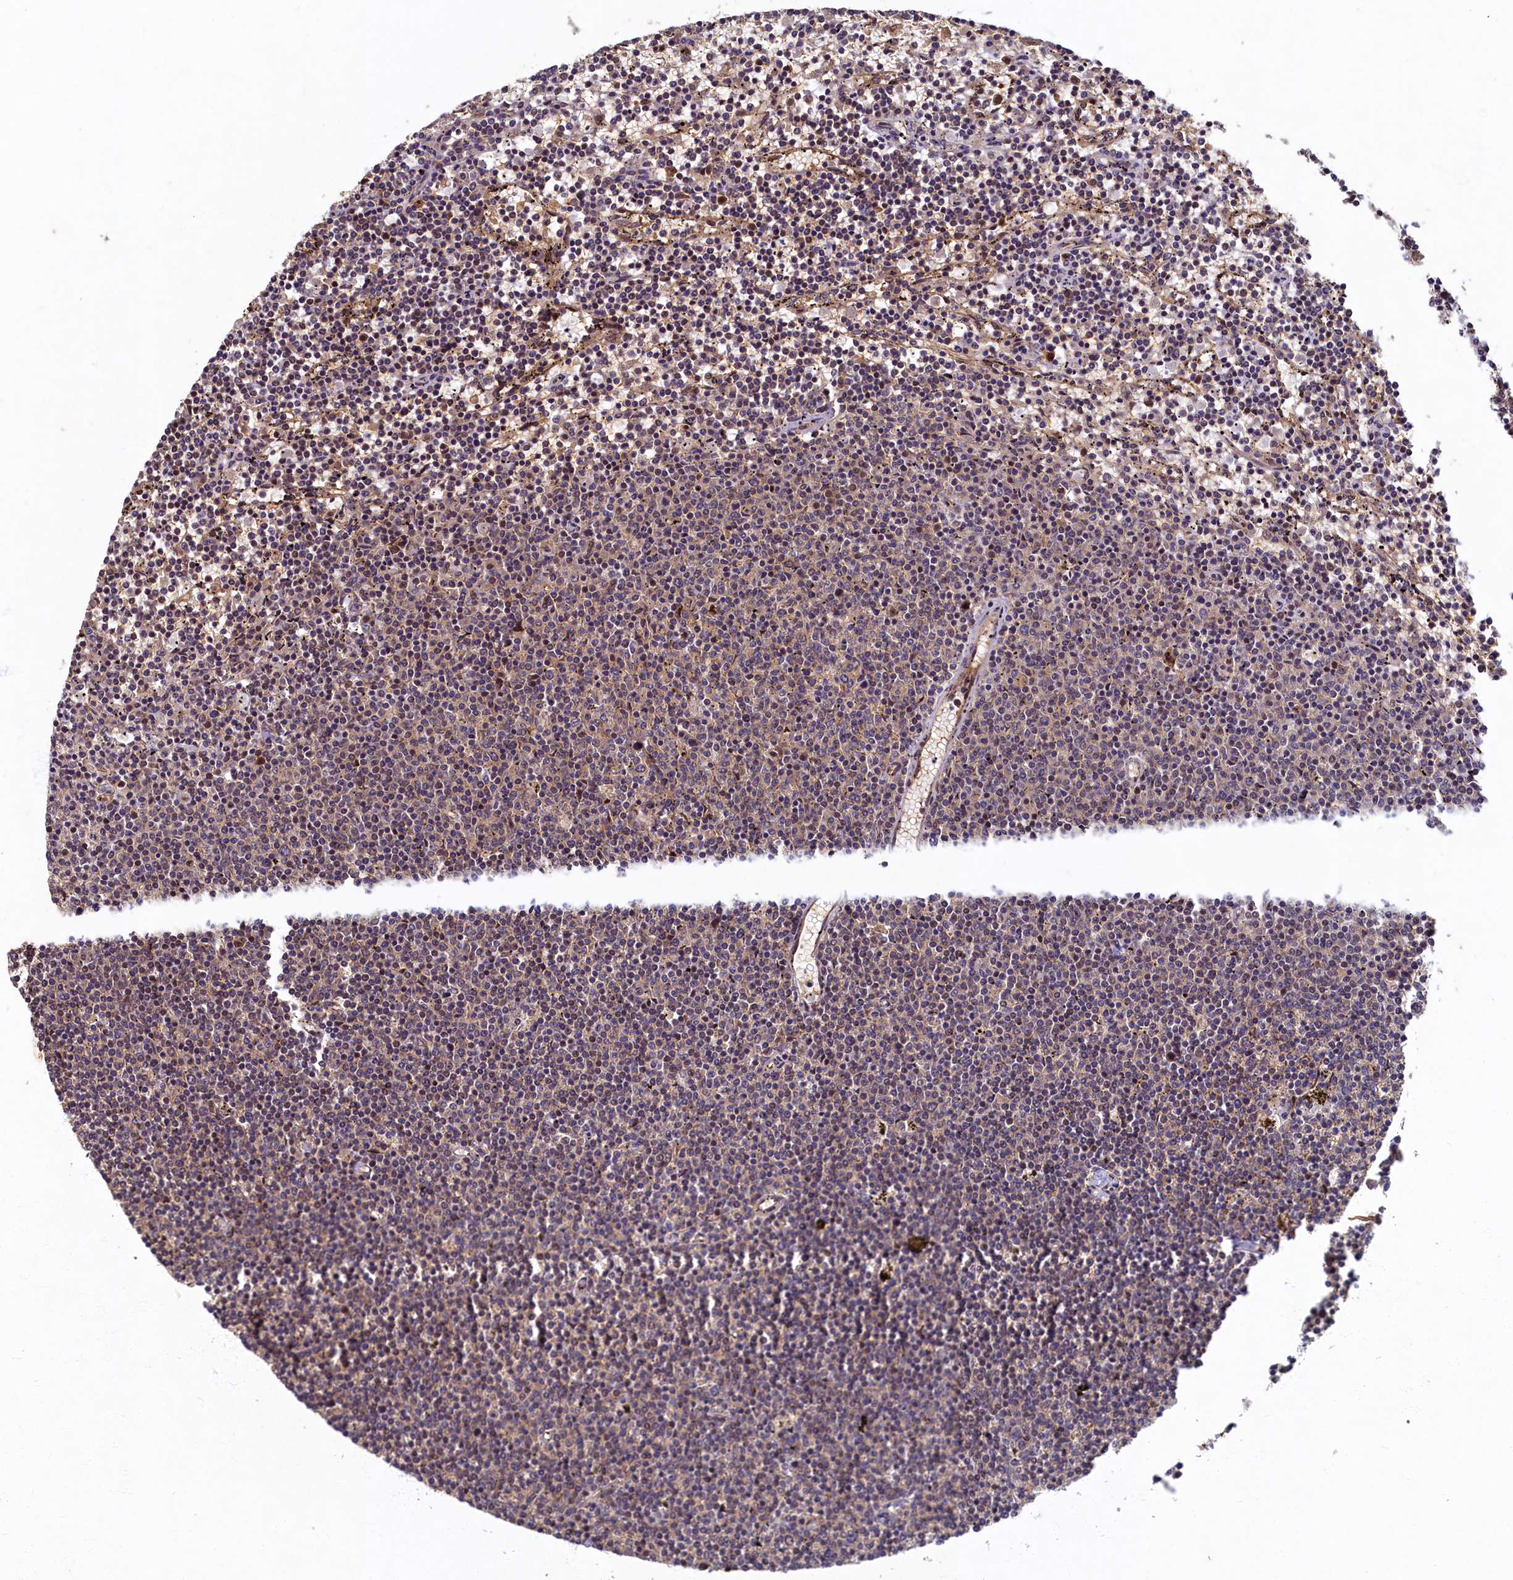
{"staining": {"intensity": "negative", "quantity": "none", "location": "none"}, "tissue": "lymphoma", "cell_type": "Tumor cells", "image_type": "cancer", "snomed": [{"axis": "morphology", "description": "Malignant lymphoma, non-Hodgkin's type, Low grade"}, {"axis": "topography", "description": "Spleen"}], "caption": "DAB immunohistochemical staining of human low-grade malignant lymphoma, non-Hodgkin's type demonstrates no significant expression in tumor cells.", "gene": "LCMT2", "patient": {"sex": "female", "age": 50}}